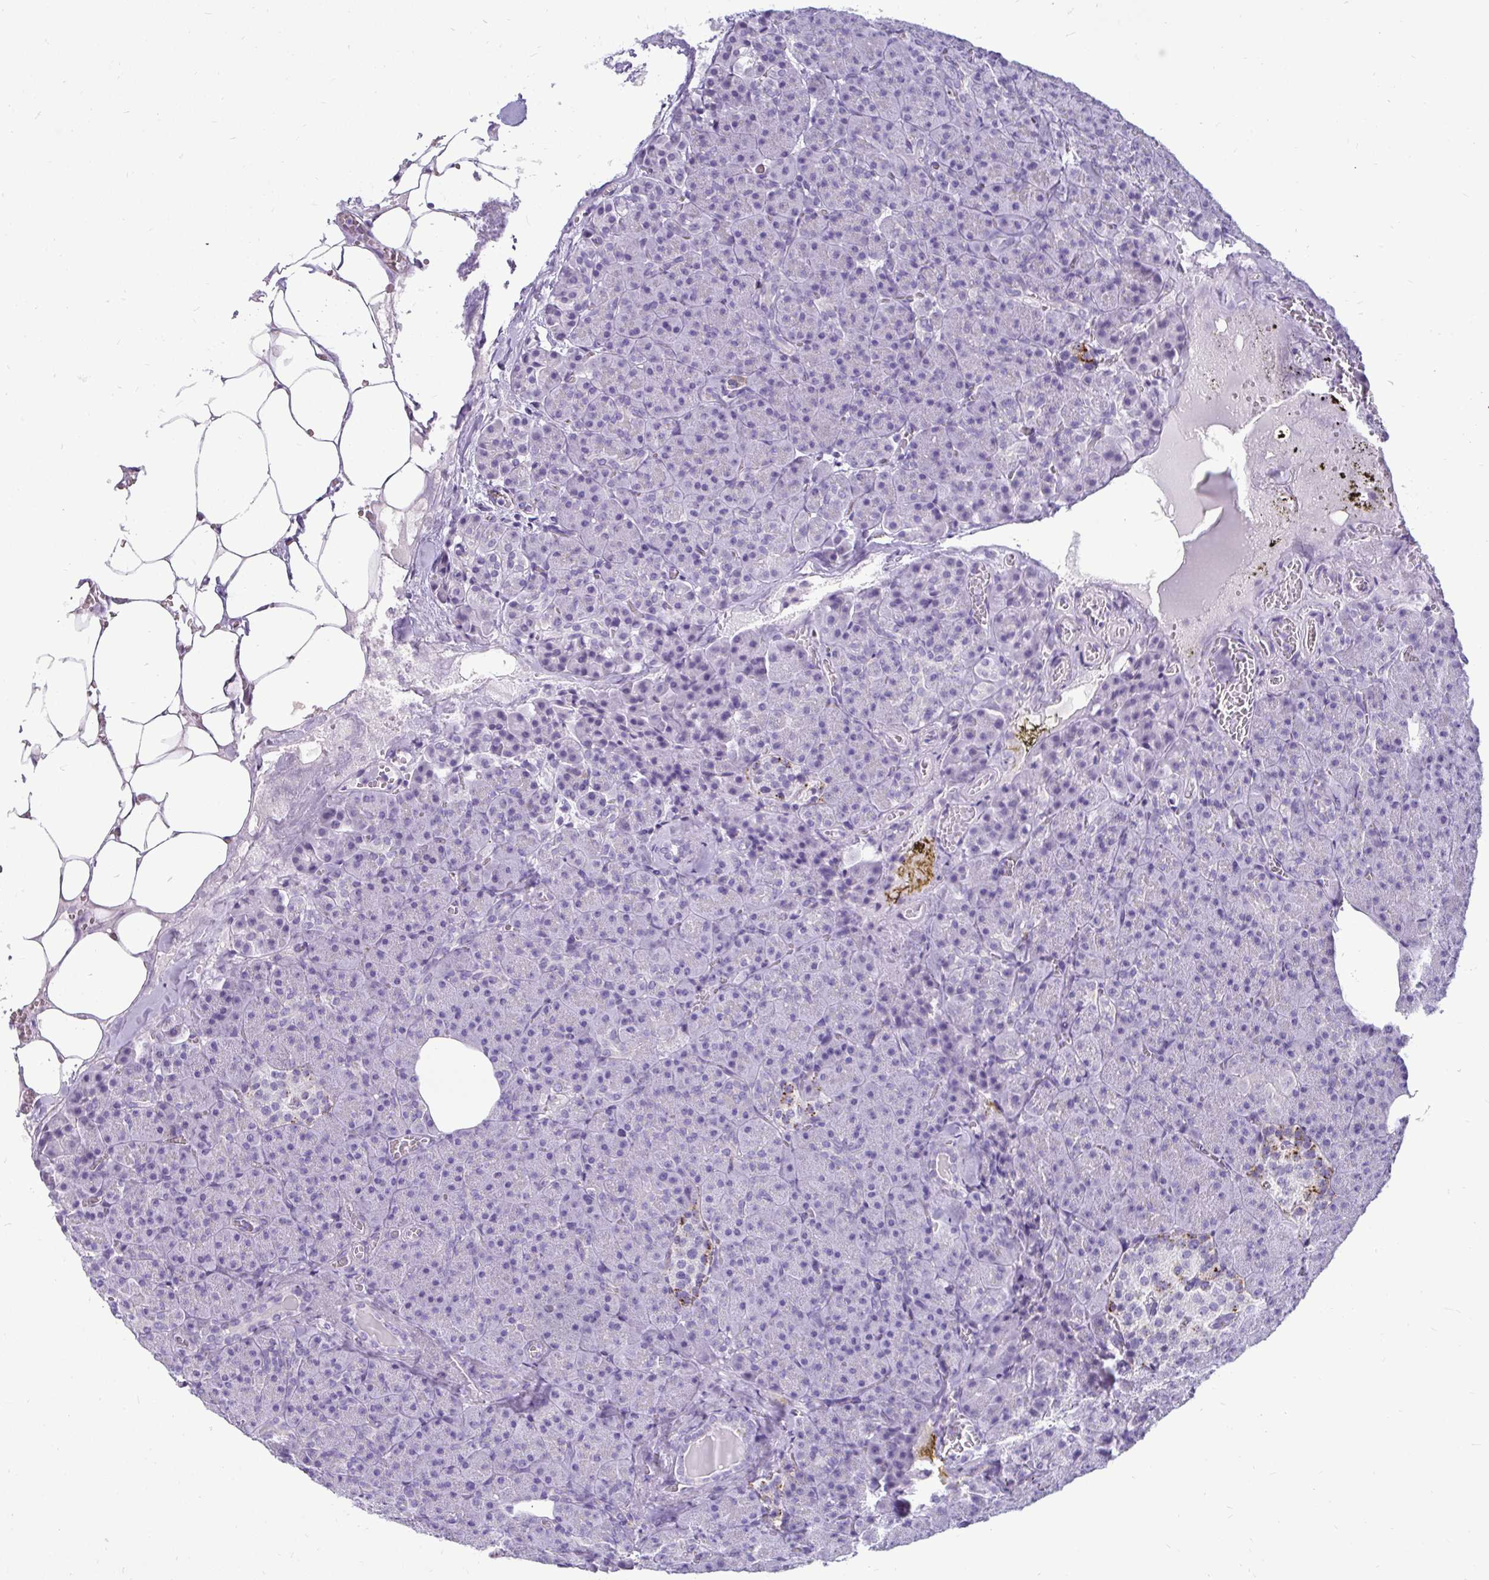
{"staining": {"intensity": "negative", "quantity": "none", "location": "none"}, "tissue": "pancreas", "cell_type": "Exocrine glandular cells", "image_type": "normal", "snomed": [{"axis": "morphology", "description": "Normal tissue, NOS"}, {"axis": "topography", "description": "Pancreas"}], "caption": "A histopathology image of human pancreas is negative for staining in exocrine glandular cells. (IHC, brightfield microscopy, high magnification).", "gene": "CTSZ", "patient": {"sex": "female", "age": 74}}